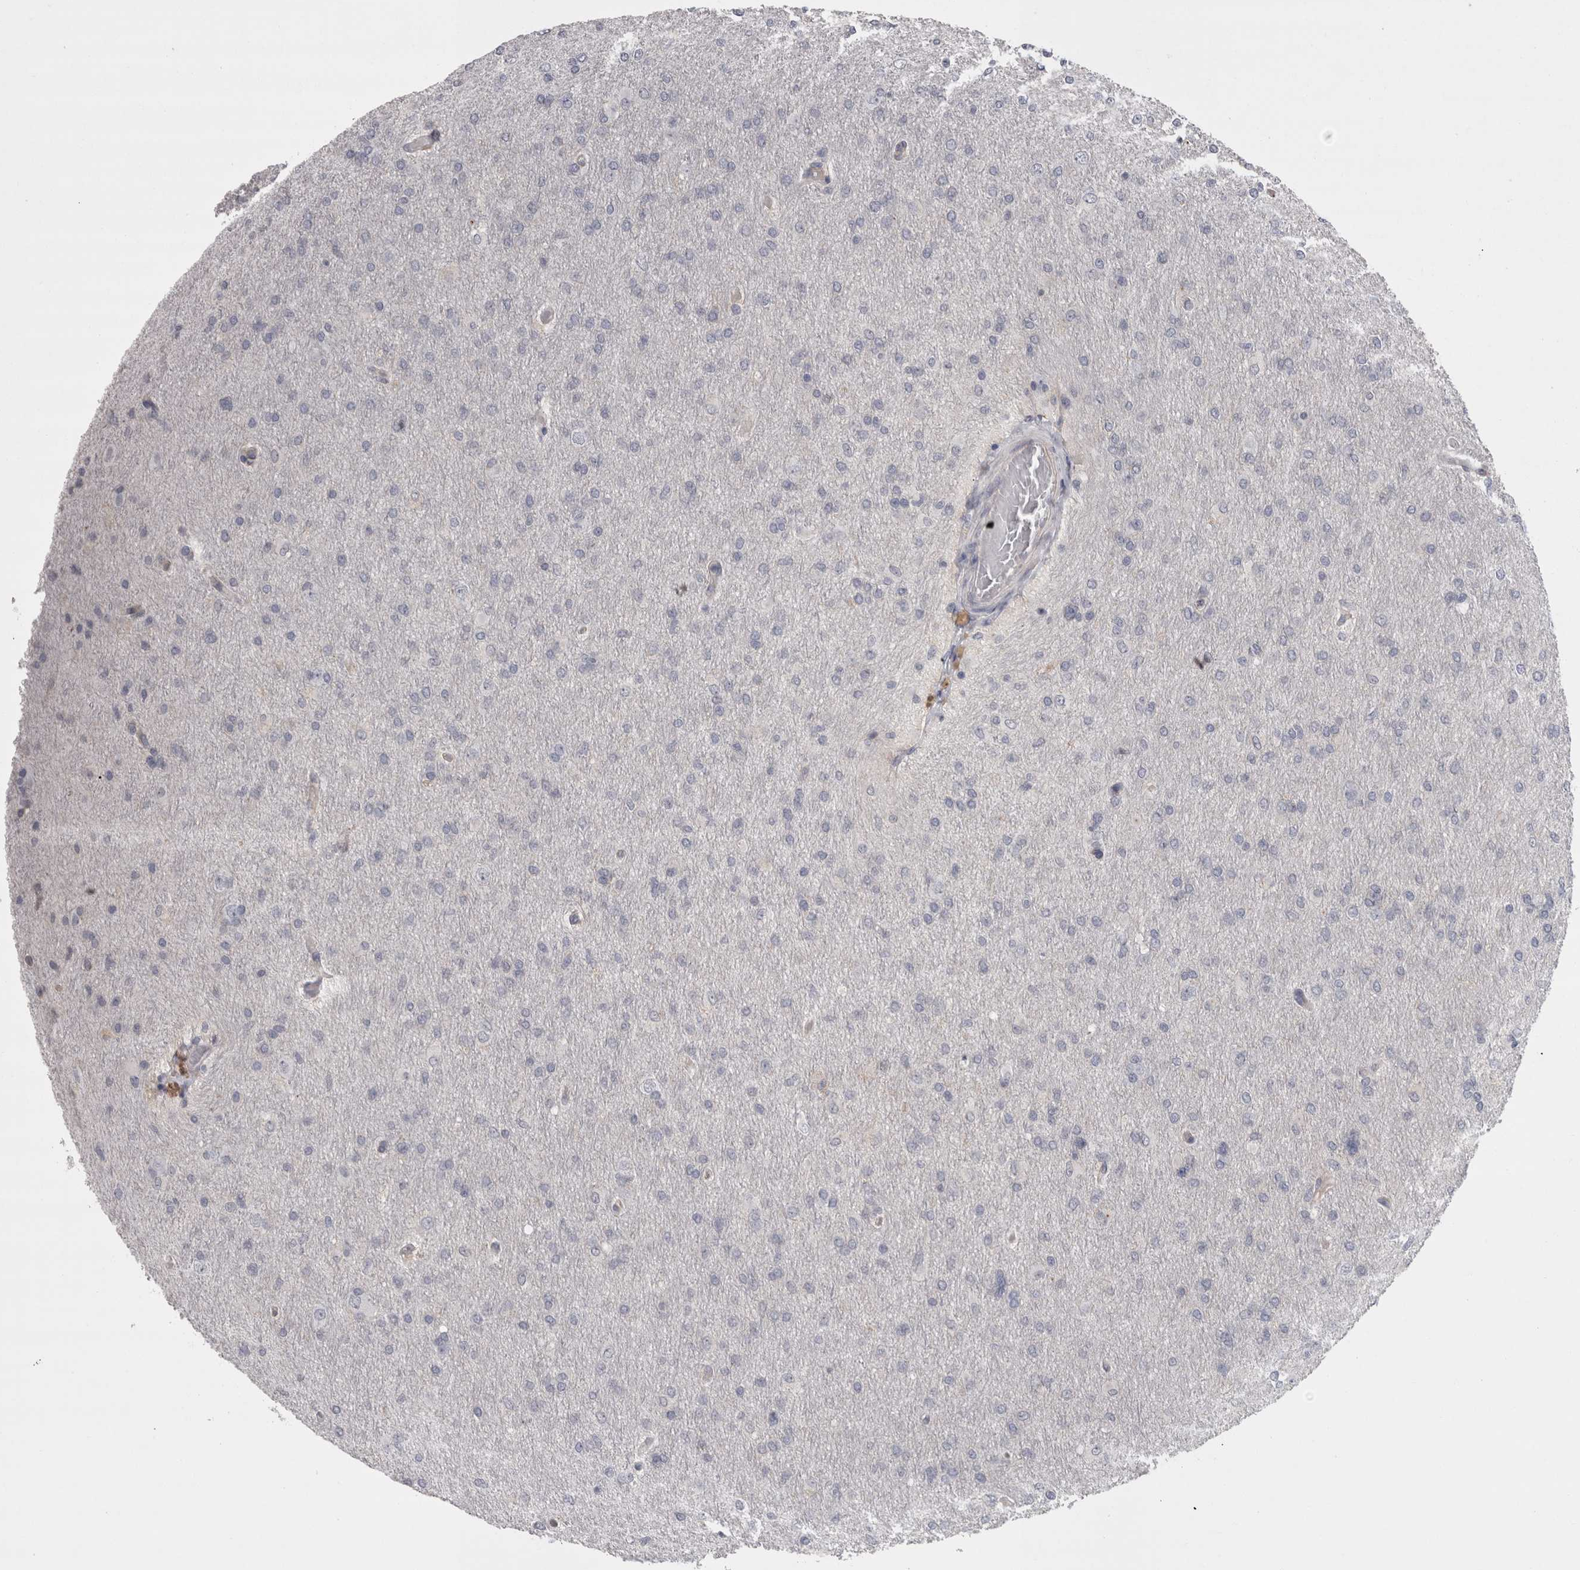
{"staining": {"intensity": "negative", "quantity": "none", "location": "none"}, "tissue": "glioma", "cell_type": "Tumor cells", "image_type": "cancer", "snomed": [{"axis": "morphology", "description": "Glioma, malignant, High grade"}, {"axis": "topography", "description": "Cerebral cortex"}], "caption": "IHC histopathology image of malignant glioma (high-grade) stained for a protein (brown), which exhibits no expression in tumor cells.", "gene": "LYZL6", "patient": {"sex": "female", "age": 36}}